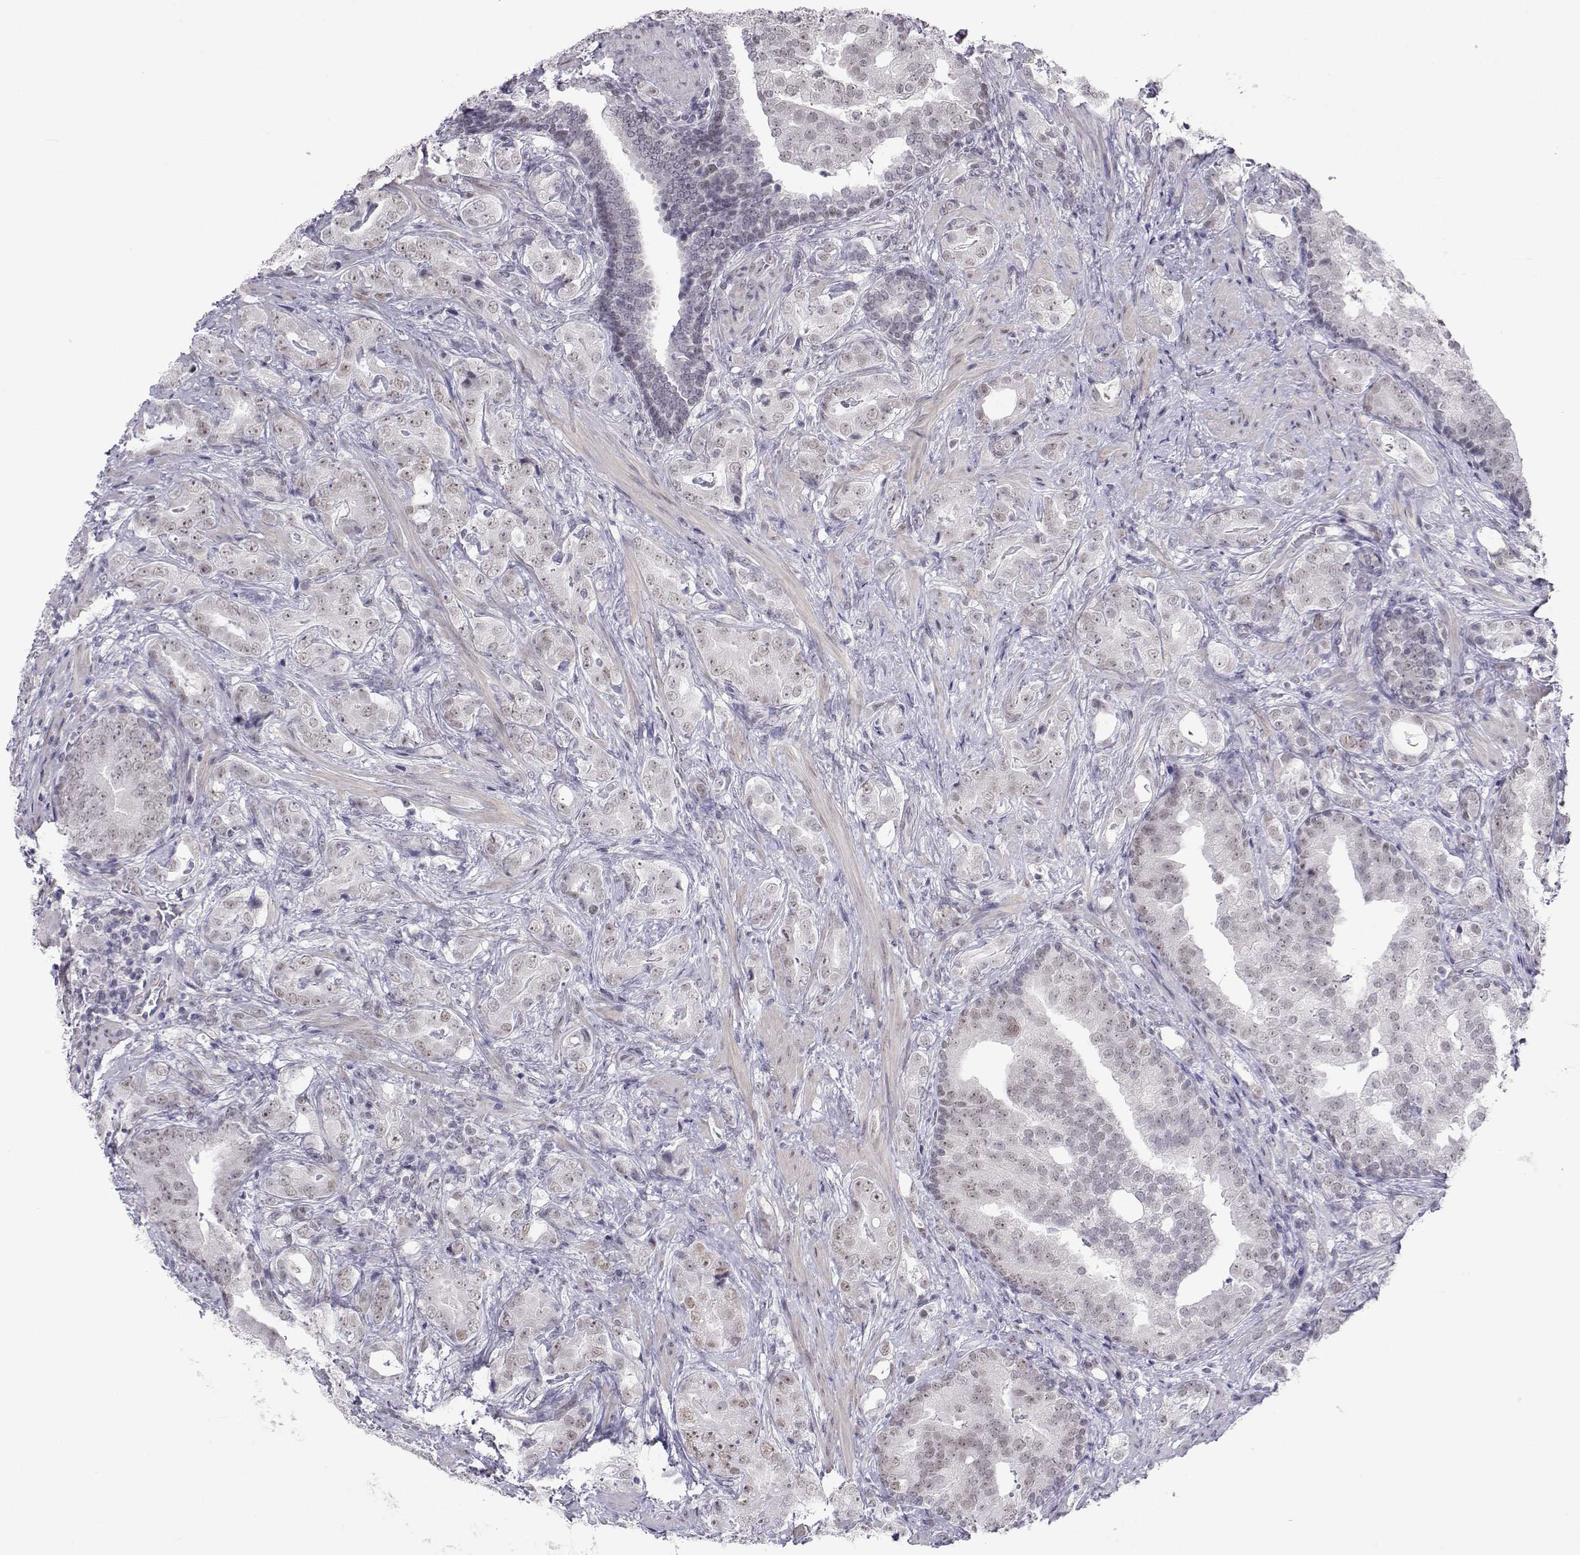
{"staining": {"intensity": "weak", "quantity": "25%-75%", "location": "nuclear"}, "tissue": "prostate cancer", "cell_type": "Tumor cells", "image_type": "cancer", "snomed": [{"axis": "morphology", "description": "Adenocarcinoma, NOS"}, {"axis": "topography", "description": "Prostate"}], "caption": "An image showing weak nuclear staining in about 25%-75% of tumor cells in prostate cancer, as visualized by brown immunohistochemical staining.", "gene": "MED26", "patient": {"sex": "male", "age": 57}}